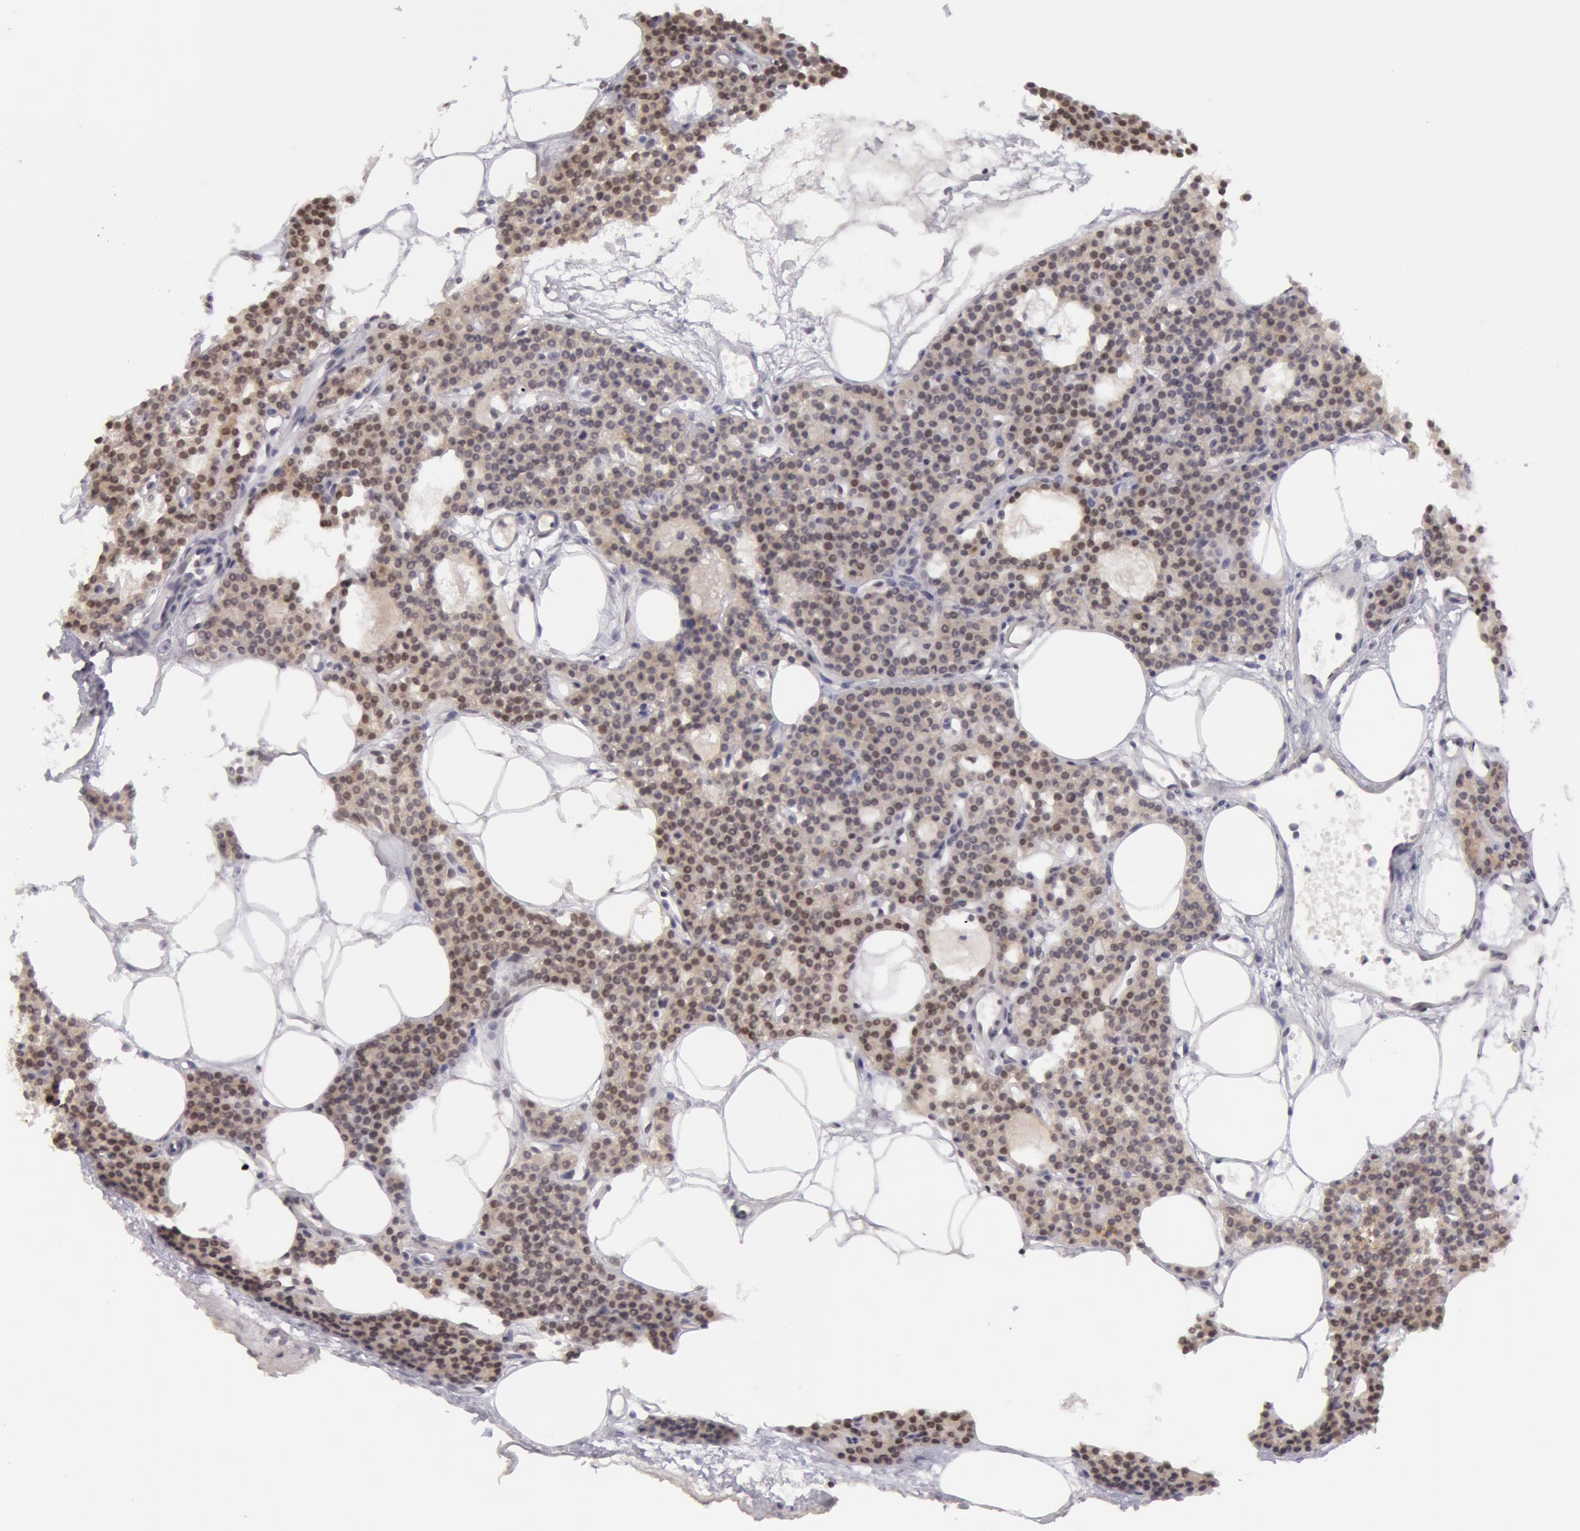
{"staining": {"intensity": "moderate", "quantity": ">75%", "location": "cytoplasmic/membranous,nuclear"}, "tissue": "parathyroid gland", "cell_type": "Glandular cells", "image_type": "normal", "snomed": [{"axis": "morphology", "description": "Normal tissue, NOS"}, {"axis": "topography", "description": "Parathyroid gland"}], "caption": "Protein expression by immunohistochemistry (IHC) displays moderate cytoplasmic/membranous,nuclear expression in about >75% of glandular cells in unremarkable parathyroid gland.", "gene": "VRTN", "patient": {"sex": "male", "age": 24}}